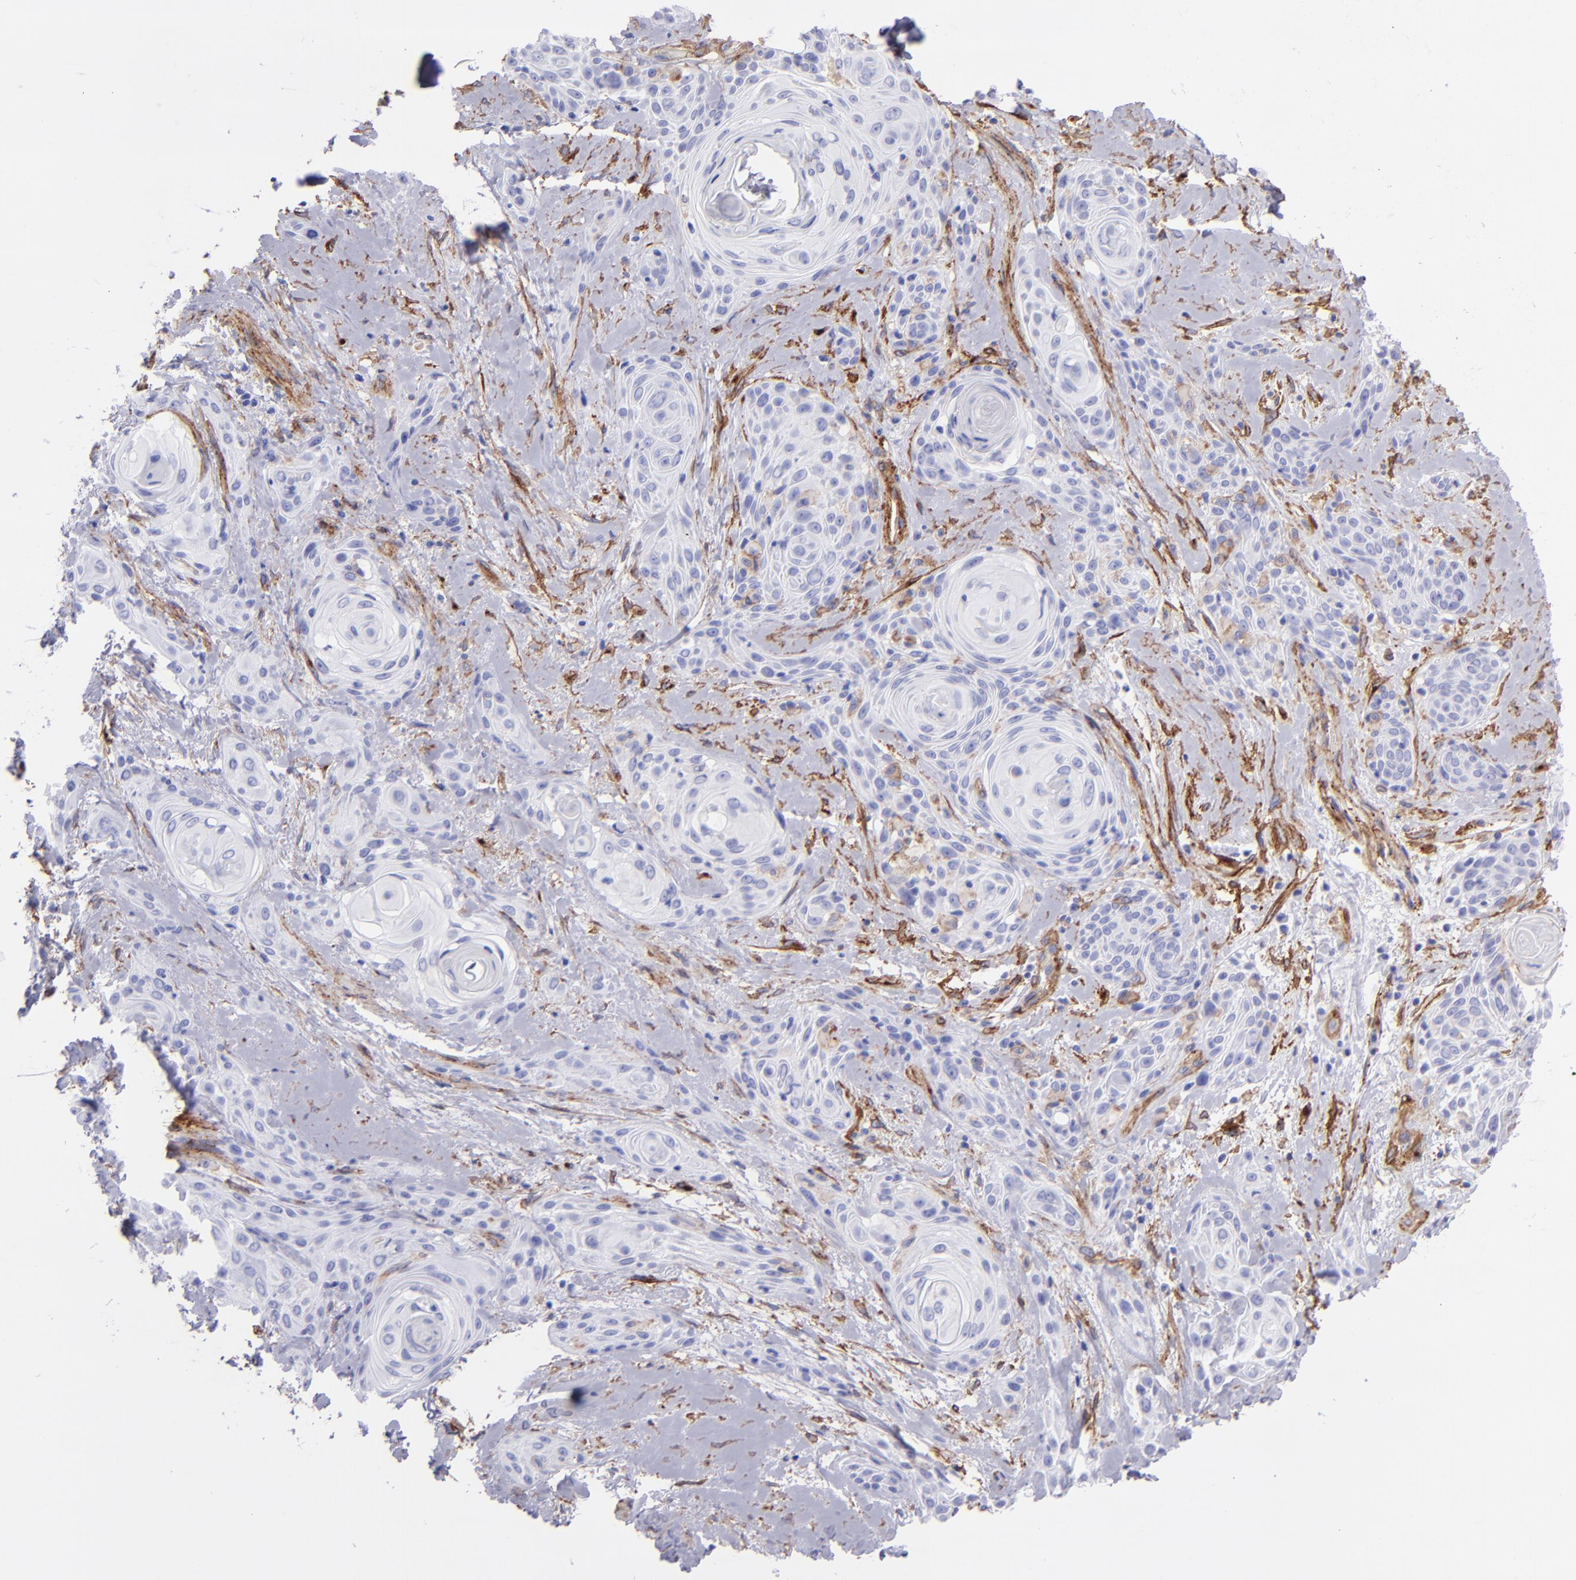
{"staining": {"intensity": "negative", "quantity": "none", "location": "none"}, "tissue": "skin cancer", "cell_type": "Tumor cells", "image_type": "cancer", "snomed": [{"axis": "morphology", "description": "Squamous cell carcinoma, NOS"}, {"axis": "topography", "description": "Skin"}, {"axis": "topography", "description": "Anal"}], "caption": "The micrograph exhibits no significant staining in tumor cells of skin cancer. (Immunohistochemistry, brightfield microscopy, high magnification).", "gene": "ITGAV", "patient": {"sex": "male", "age": 64}}